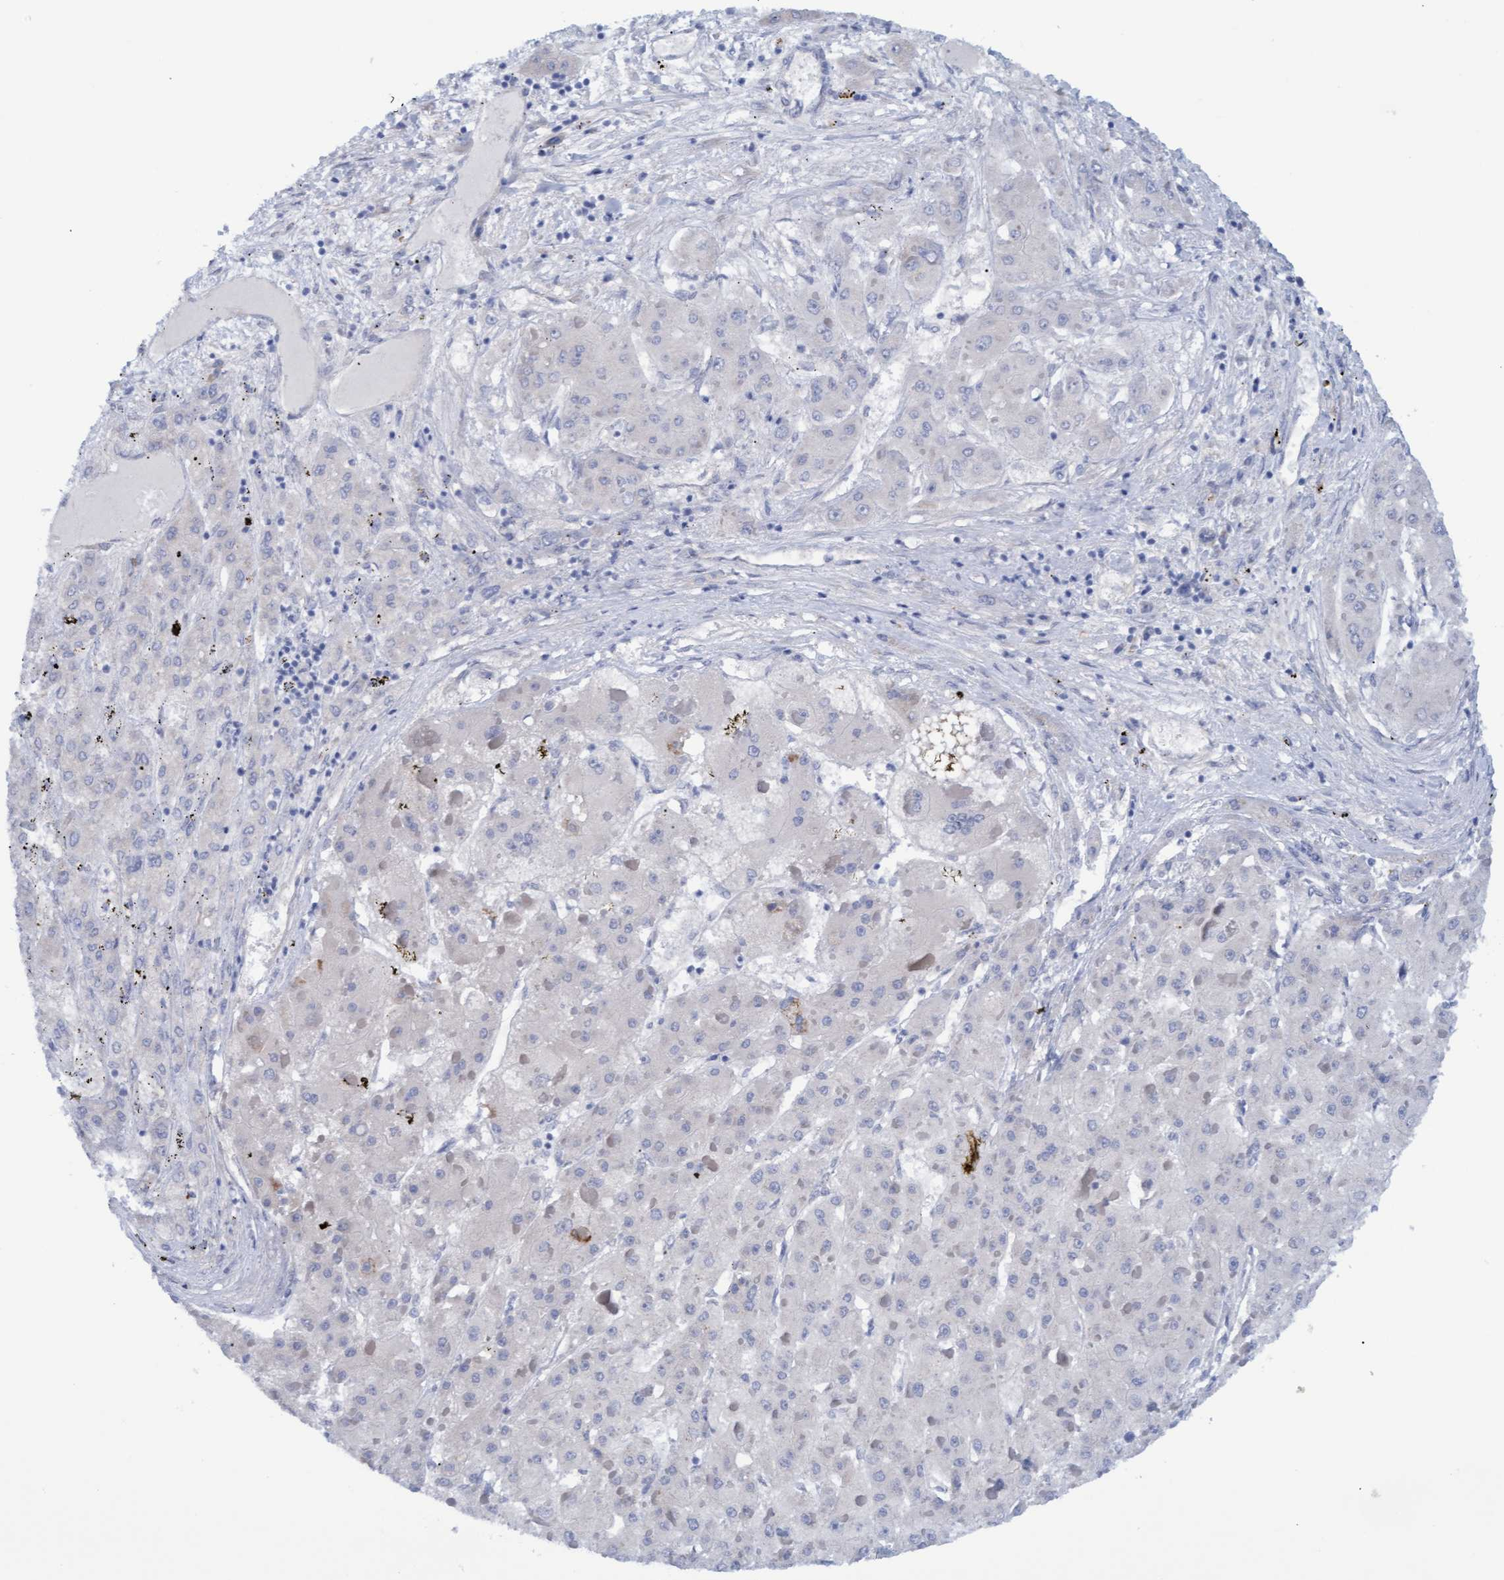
{"staining": {"intensity": "negative", "quantity": "none", "location": "none"}, "tissue": "liver cancer", "cell_type": "Tumor cells", "image_type": "cancer", "snomed": [{"axis": "morphology", "description": "Carcinoma, Hepatocellular, NOS"}, {"axis": "topography", "description": "Liver"}], "caption": "This is an immunohistochemistry (IHC) image of human liver cancer (hepatocellular carcinoma). There is no expression in tumor cells.", "gene": "STXBP1", "patient": {"sex": "female", "age": 73}}